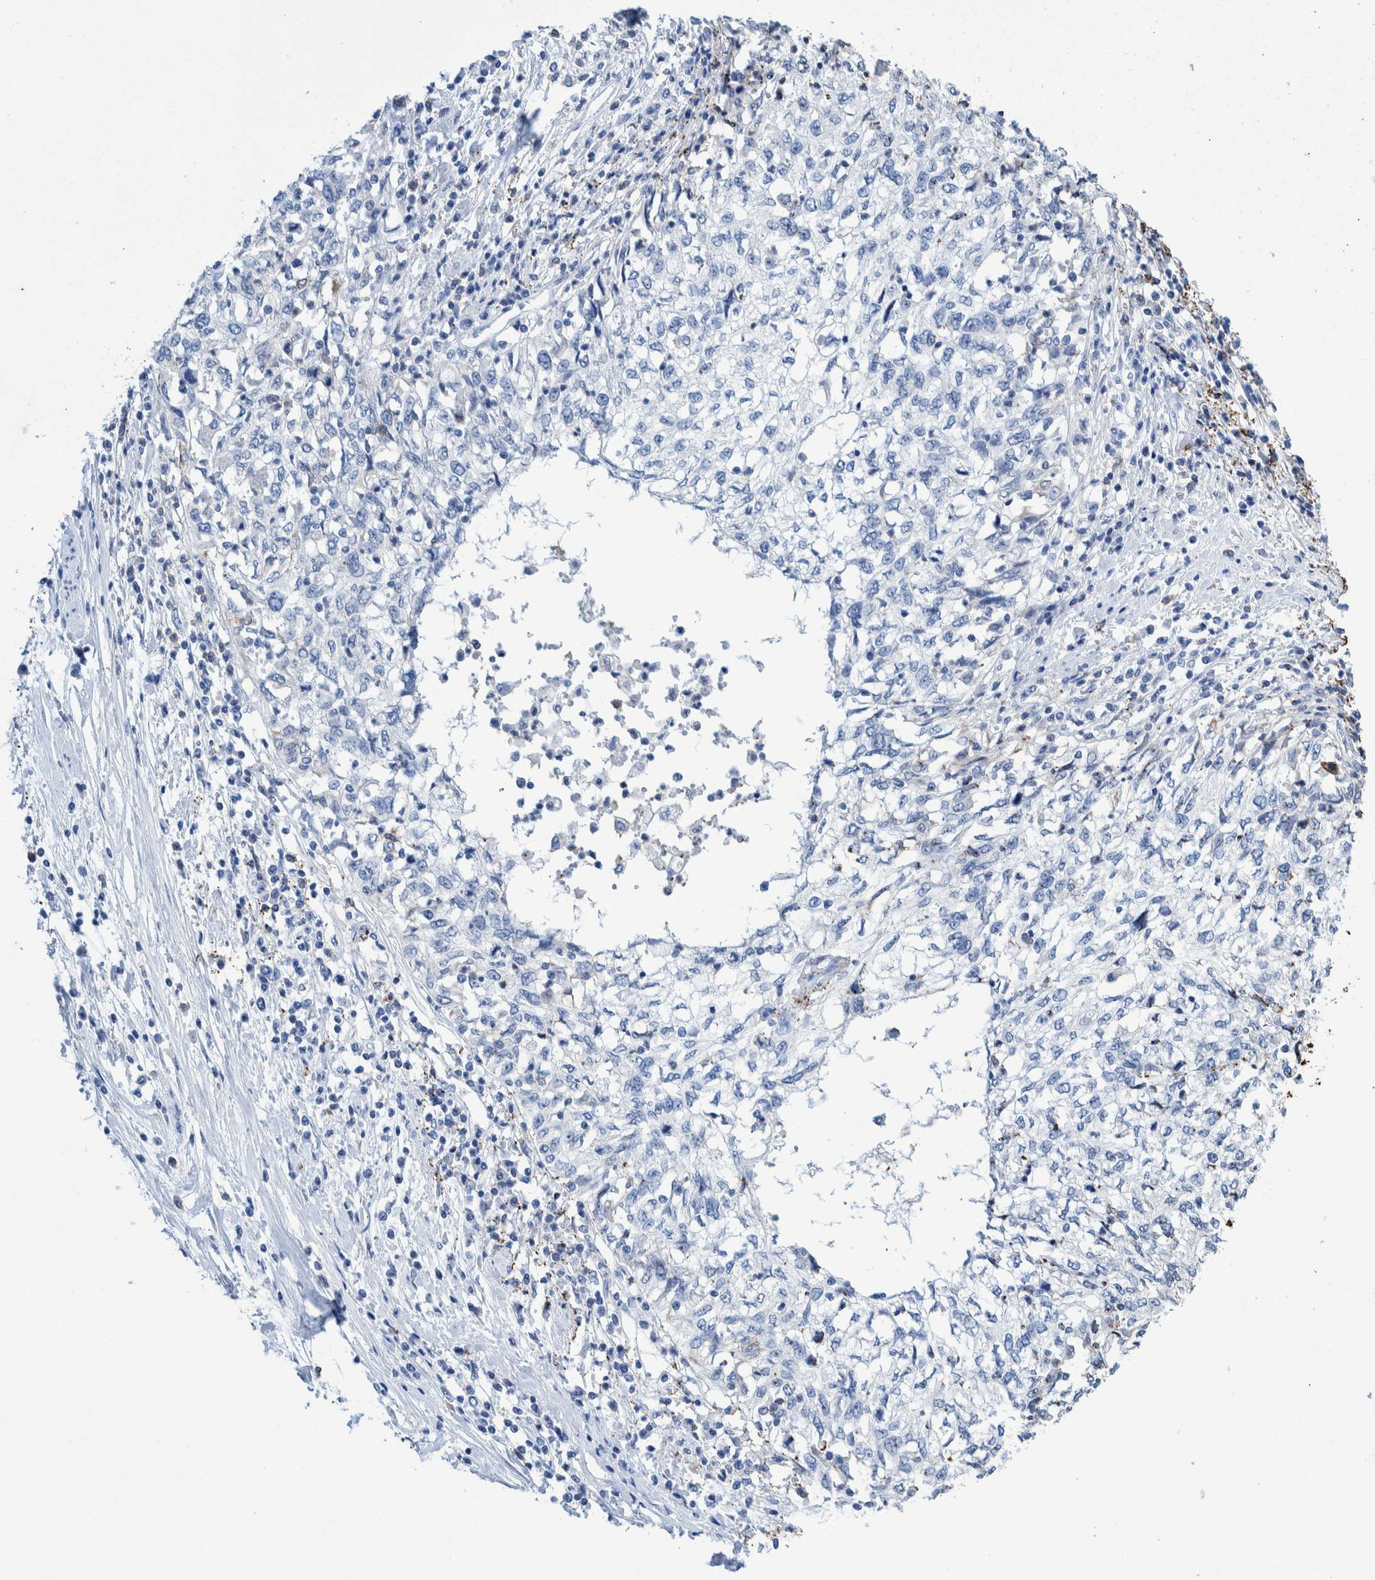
{"staining": {"intensity": "negative", "quantity": "none", "location": "none"}, "tissue": "cervical cancer", "cell_type": "Tumor cells", "image_type": "cancer", "snomed": [{"axis": "morphology", "description": "Squamous cell carcinoma, NOS"}, {"axis": "topography", "description": "Cervix"}], "caption": "Immunohistochemistry of cervical cancer reveals no positivity in tumor cells.", "gene": "KRT14", "patient": {"sex": "female", "age": 57}}